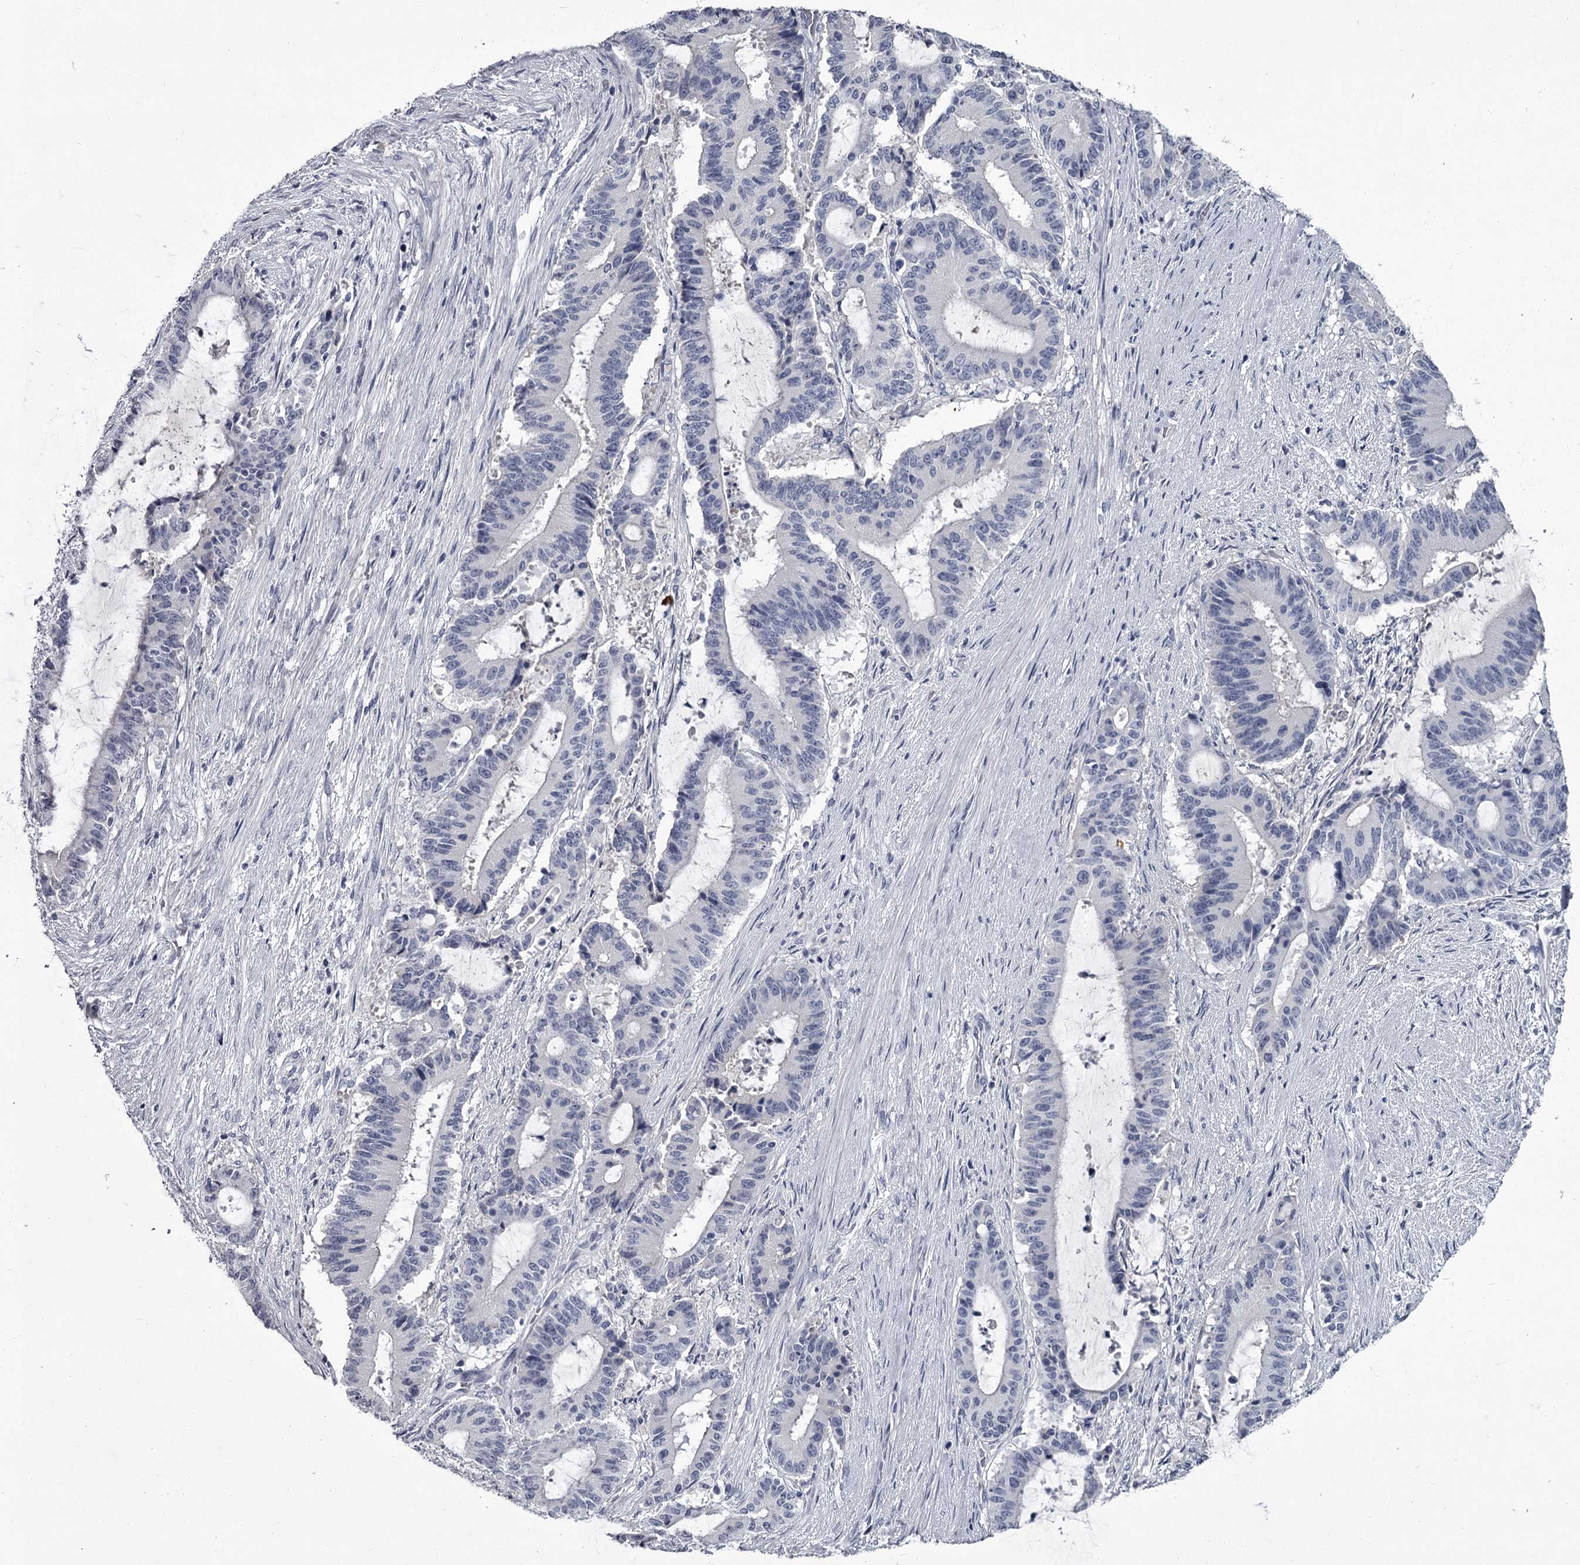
{"staining": {"intensity": "negative", "quantity": "none", "location": "none"}, "tissue": "liver cancer", "cell_type": "Tumor cells", "image_type": "cancer", "snomed": [{"axis": "morphology", "description": "Normal tissue, NOS"}, {"axis": "morphology", "description": "Cholangiocarcinoma"}, {"axis": "topography", "description": "Liver"}, {"axis": "topography", "description": "Peripheral nerve tissue"}], "caption": "The immunohistochemistry (IHC) image has no significant expression in tumor cells of liver cancer (cholangiocarcinoma) tissue.", "gene": "DAO", "patient": {"sex": "female", "age": 73}}